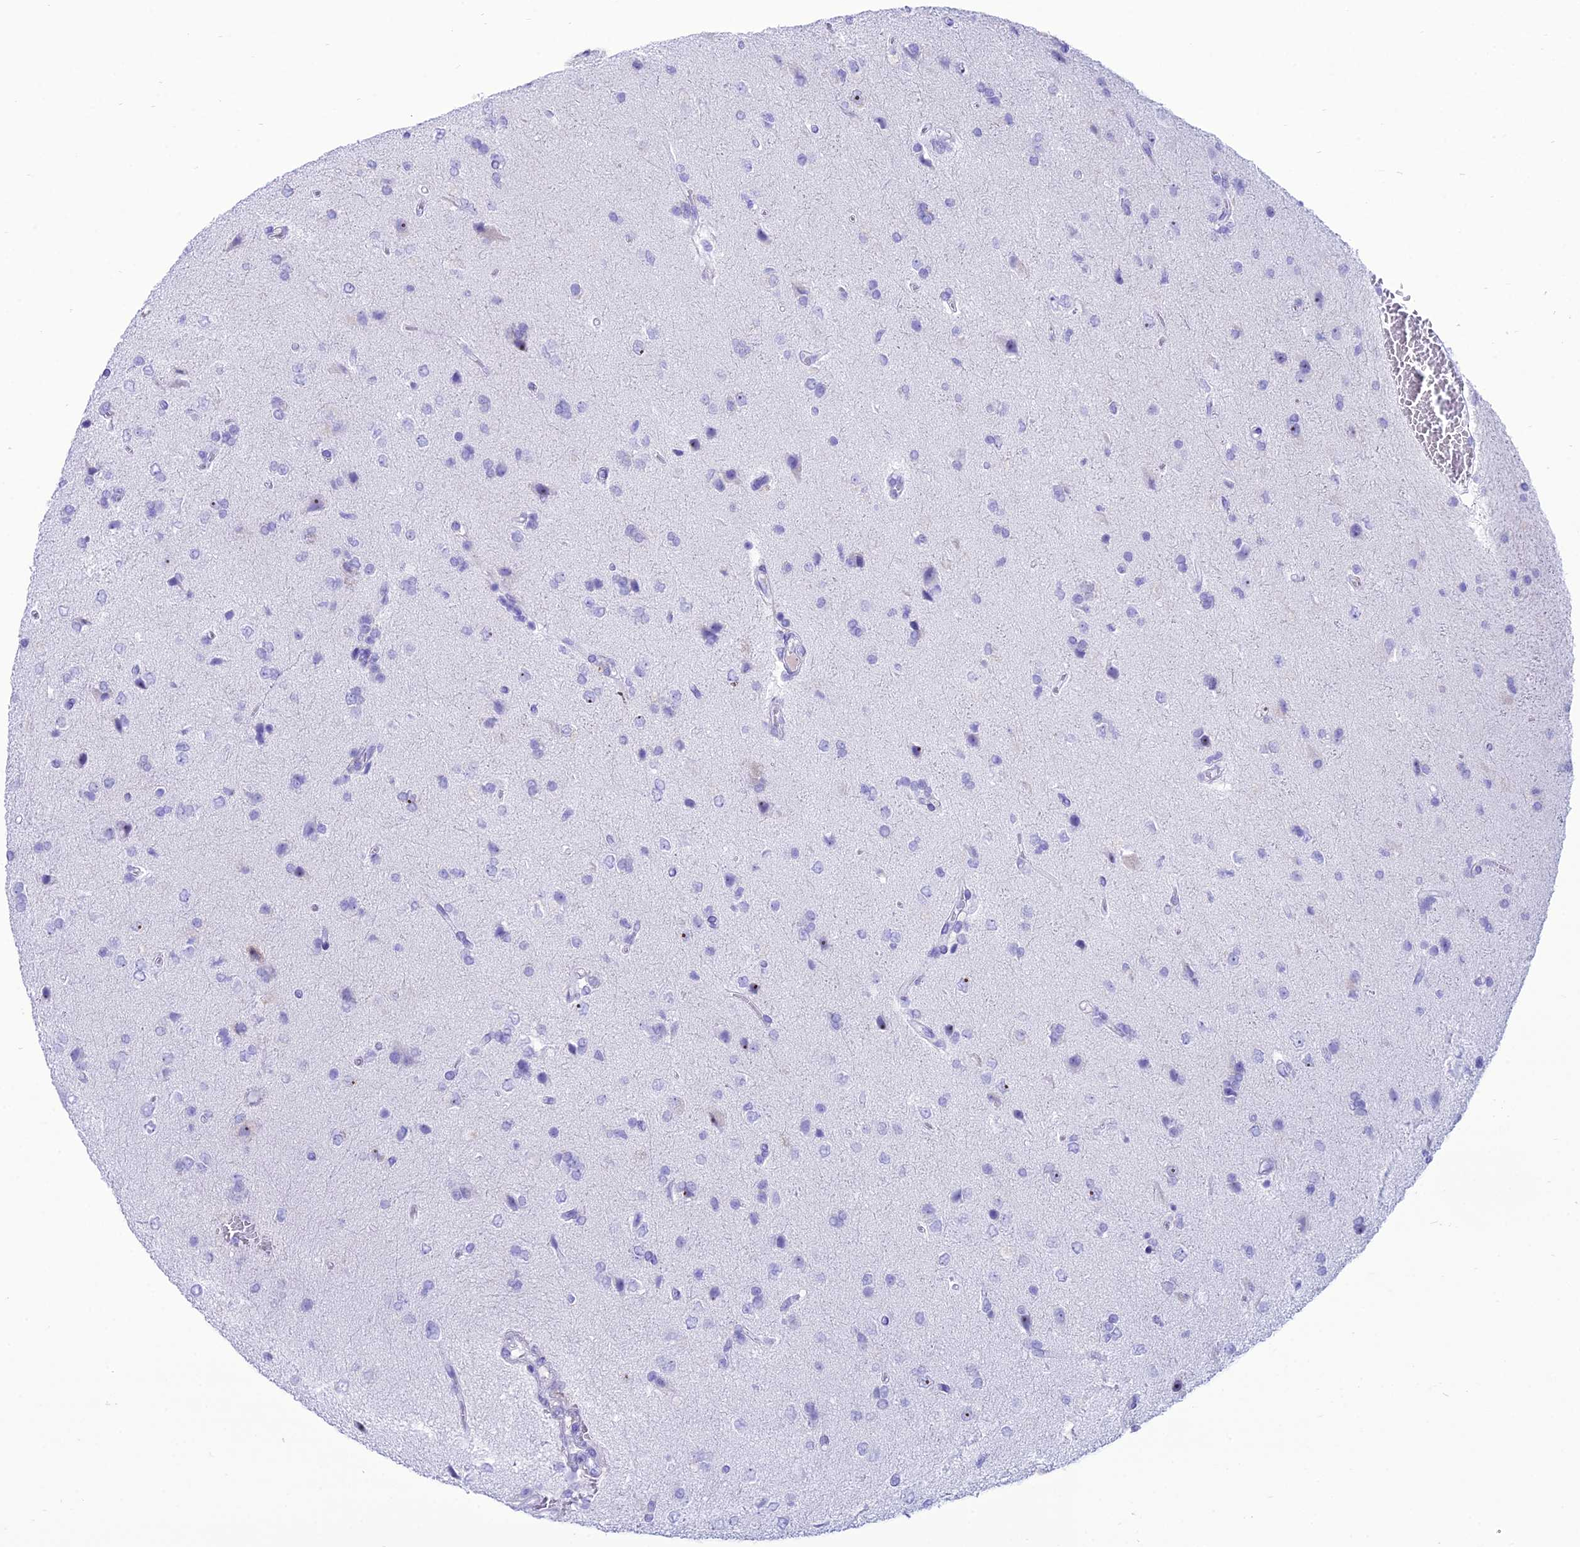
{"staining": {"intensity": "negative", "quantity": "none", "location": "none"}, "tissue": "glioma", "cell_type": "Tumor cells", "image_type": "cancer", "snomed": [{"axis": "morphology", "description": "Glioma, malignant, High grade"}, {"axis": "topography", "description": "Brain"}], "caption": "Glioma stained for a protein using IHC demonstrates no staining tumor cells.", "gene": "PNMA5", "patient": {"sex": "male", "age": 56}}